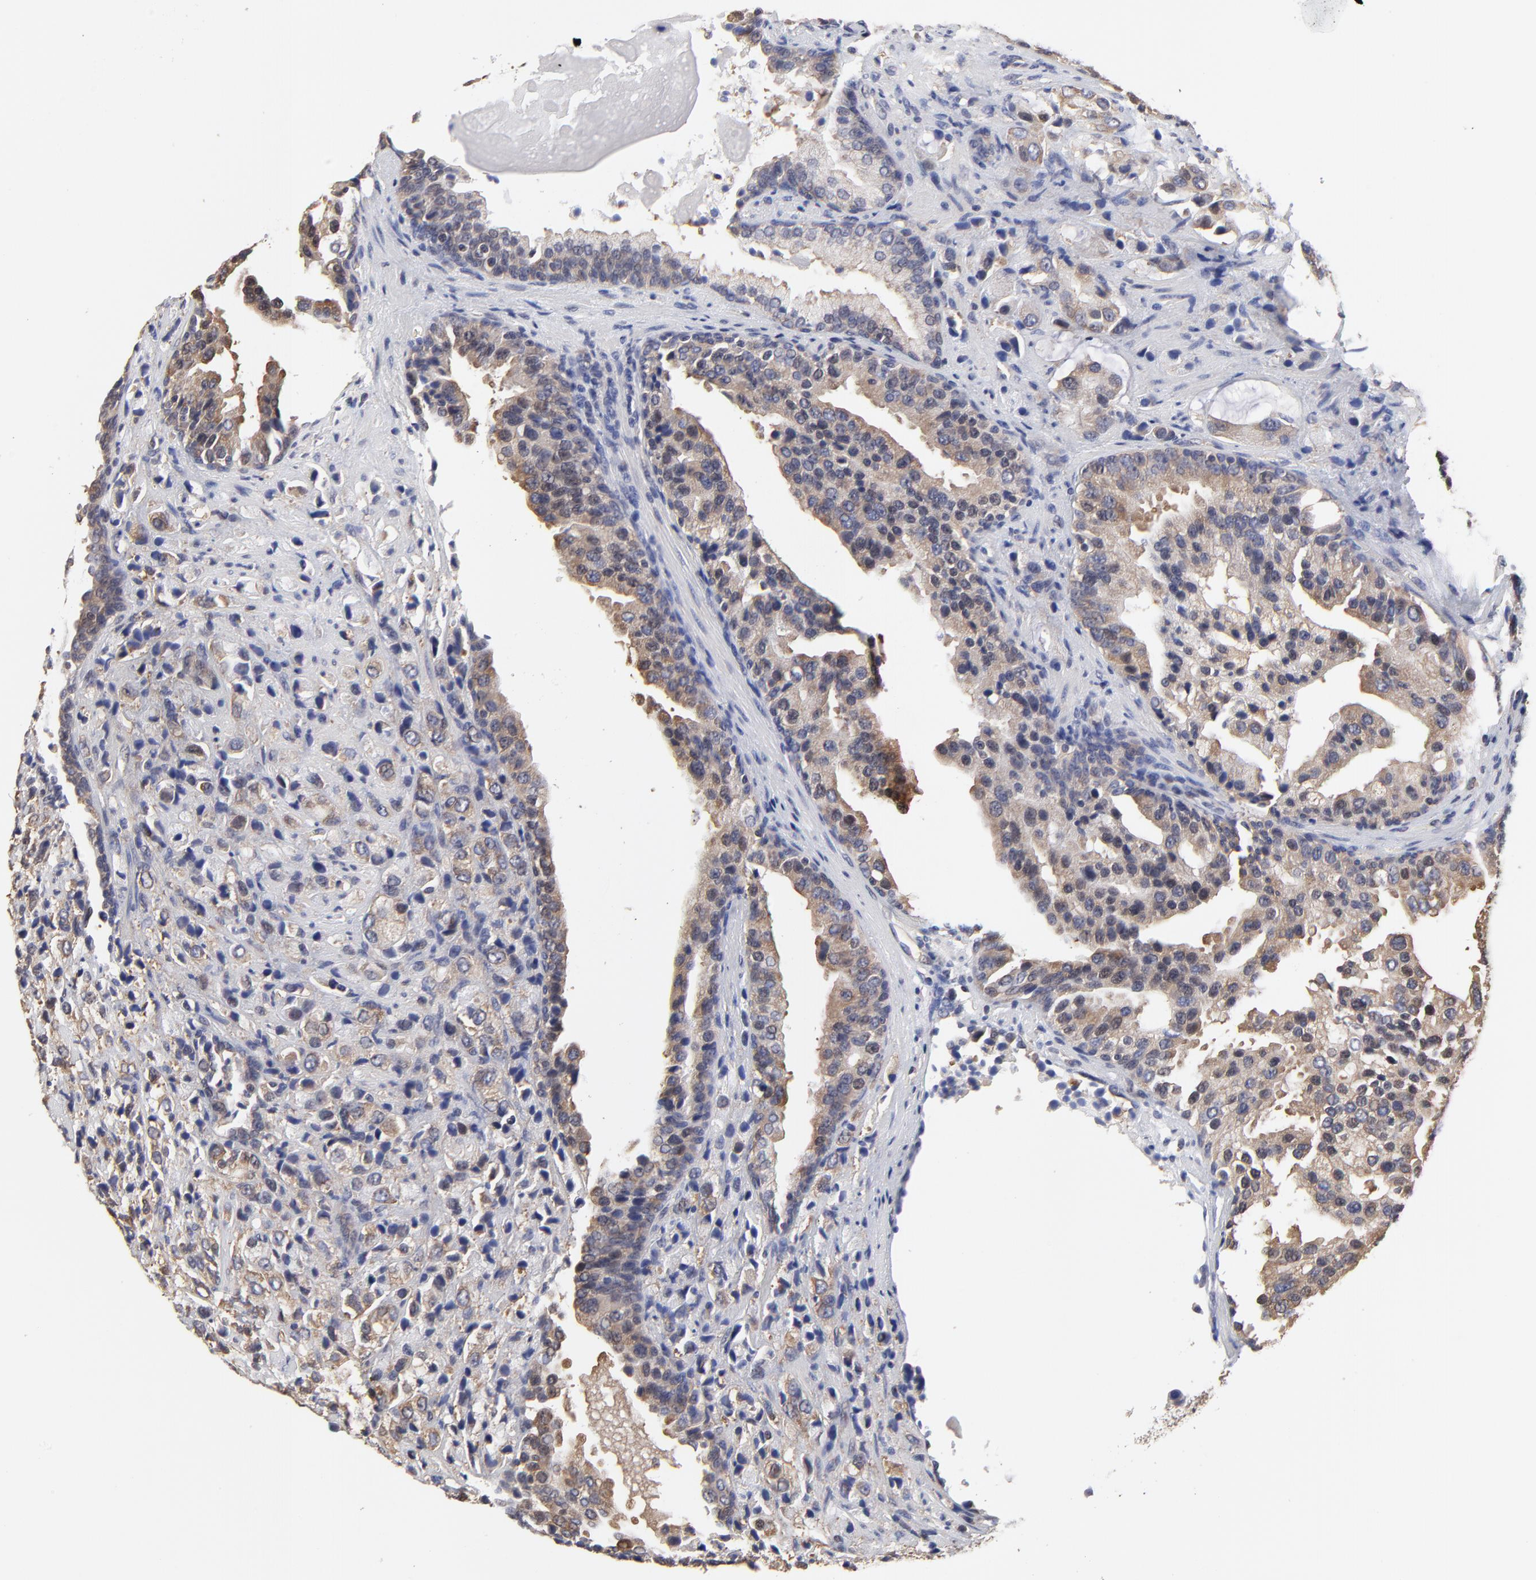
{"staining": {"intensity": "weak", "quantity": ">75%", "location": "cytoplasmic/membranous"}, "tissue": "prostate cancer", "cell_type": "Tumor cells", "image_type": "cancer", "snomed": [{"axis": "morphology", "description": "Adenocarcinoma, High grade"}, {"axis": "topography", "description": "Prostate"}], "caption": "Immunohistochemical staining of human prostate cancer demonstrates low levels of weak cytoplasmic/membranous protein positivity in approximately >75% of tumor cells. The staining is performed using DAB brown chromogen to label protein expression. The nuclei are counter-stained blue using hematoxylin.", "gene": "CCT2", "patient": {"sex": "male", "age": 70}}